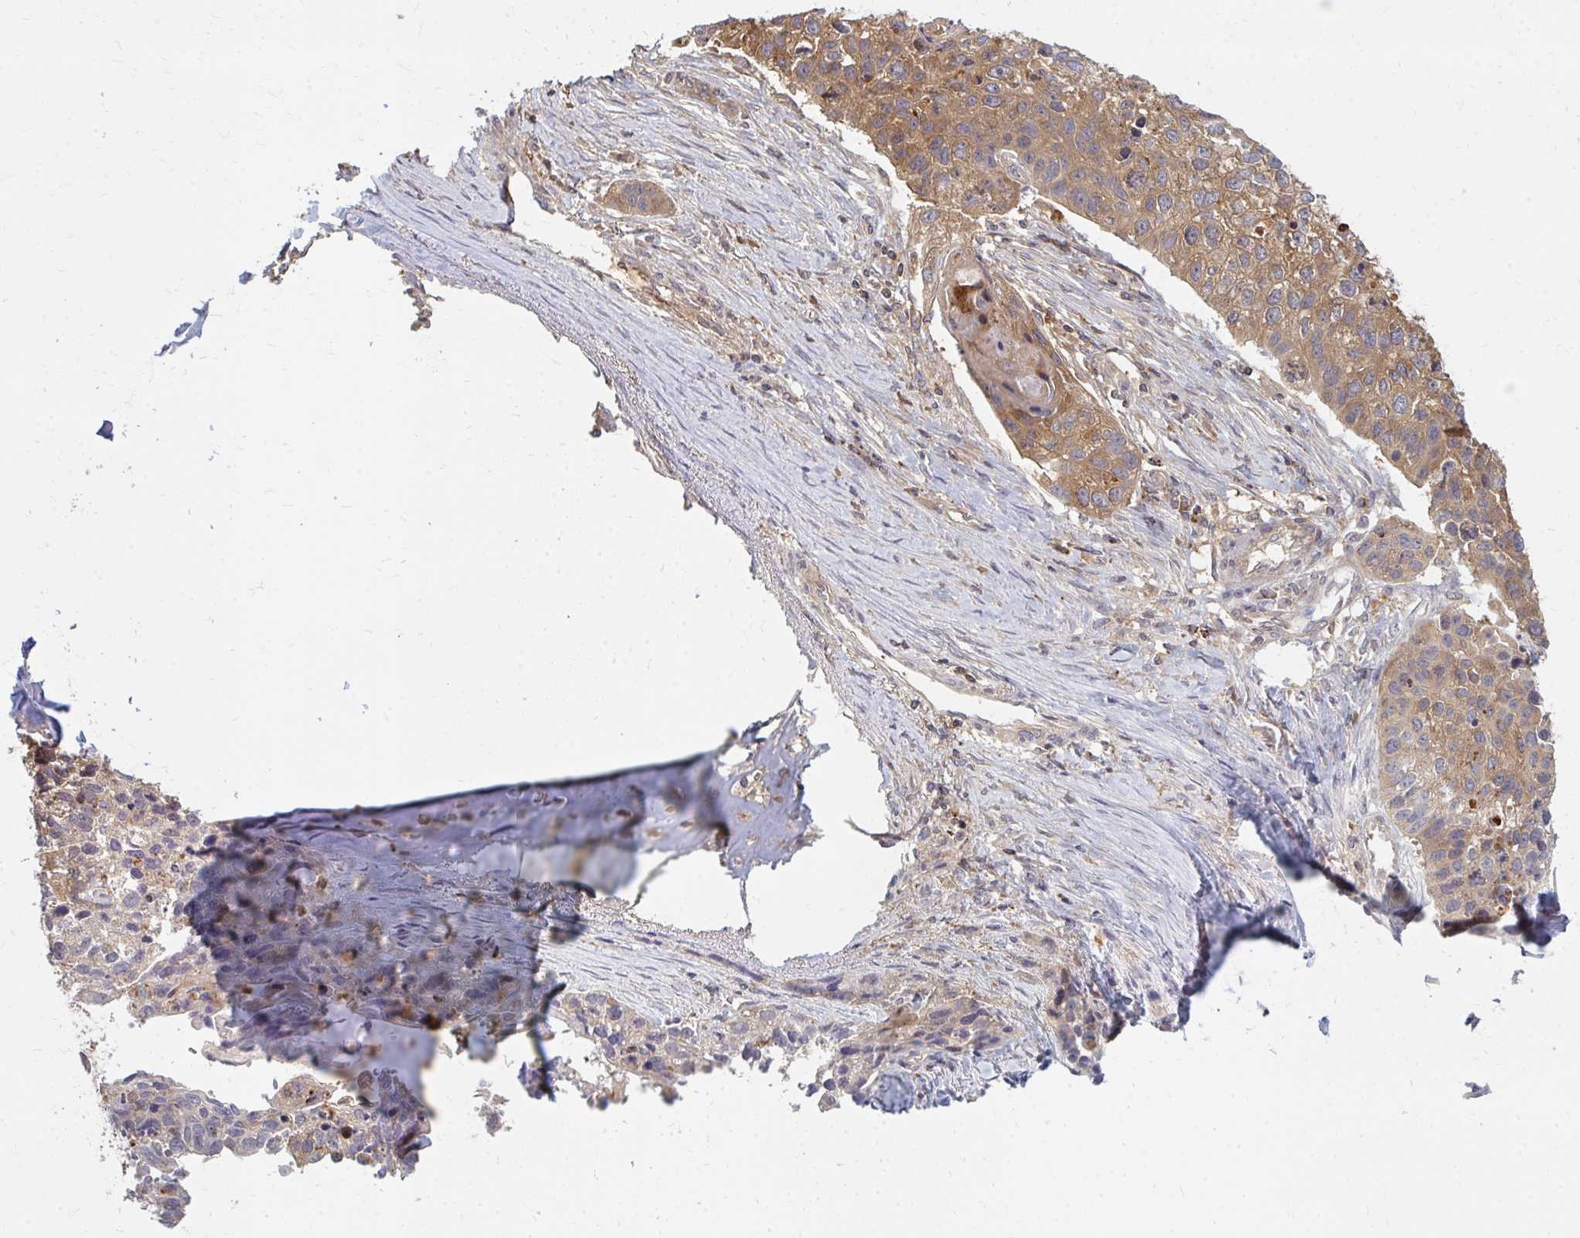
{"staining": {"intensity": "moderate", "quantity": ">75%", "location": "cytoplasmic/membranous"}, "tissue": "lung cancer", "cell_type": "Tumor cells", "image_type": "cancer", "snomed": [{"axis": "morphology", "description": "Squamous cell carcinoma, NOS"}, {"axis": "topography", "description": "Lung"}], "caption": "Lung squamous cell carcinoma stained with a protein marker exhibits moderate staining in tumor cells.", "gene": "ZNF285", "patient": {"sex": "male", "age": 74}}